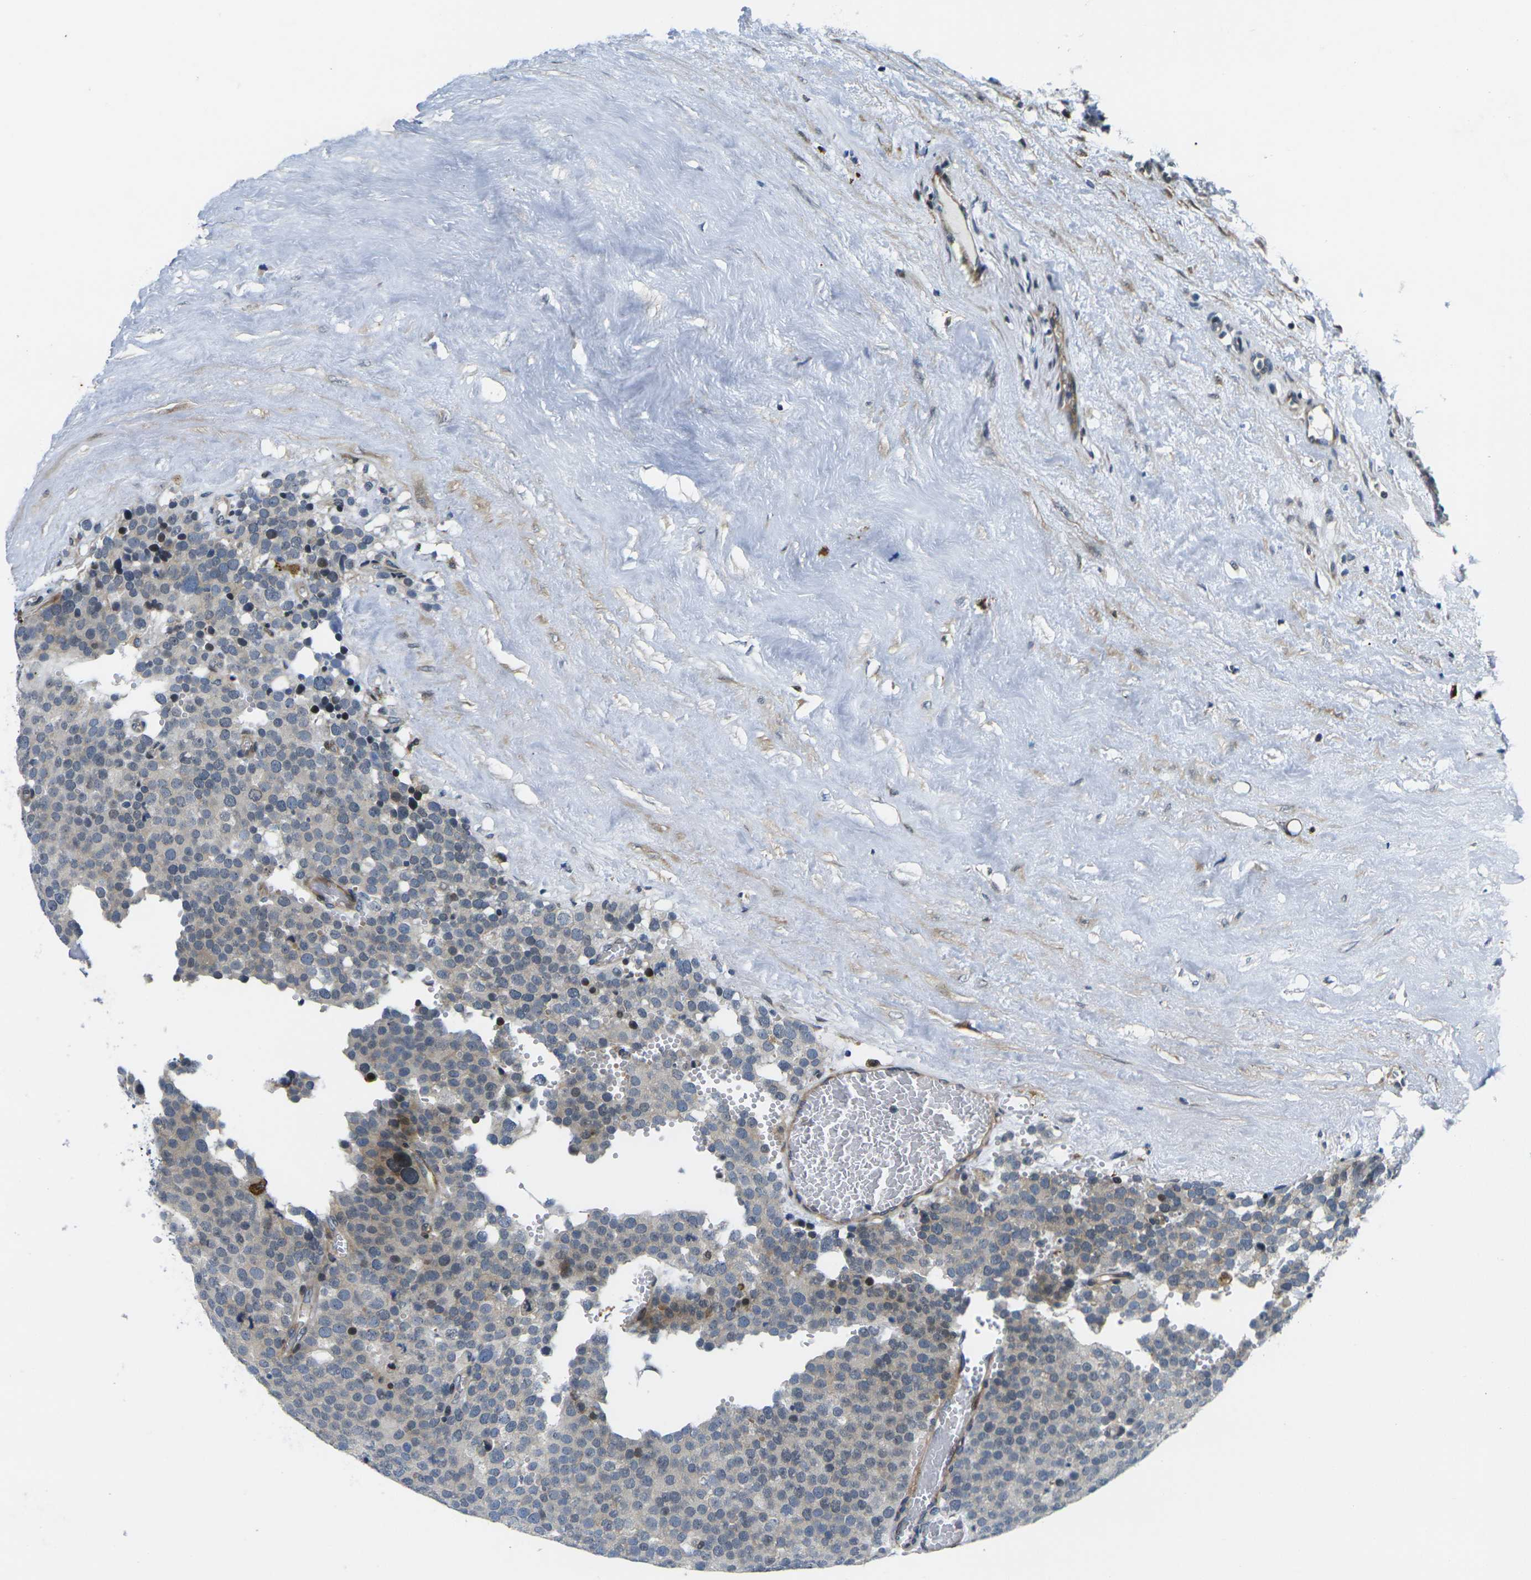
{"staining": {"intensity": "weak", "quantity": "<25%", "location": "cytoplasmic/membranous,nuclear"}, "tissue": "testis cancer", "cell_type": "Tumor cells", "image_type": "cancer", "snomed": [{"axis": "morphology", "description": "Normal tissue, NOS"}, {"axis": "morphology", "description": "Seminoma, NOS"}, {"axis": "topography", "description": "Testis"}], "caption": "Immunohistochemical staining of testis cancer demonstrates no significant expression in tumor cells. (Stains: DAB immunohistochemistry (IHC) with hematoxylin counter stain, Microscopy: brightfield microscopy at high magnification).", "gene": "ROBO2", "patient": {"sex": "male", "age": 71}}